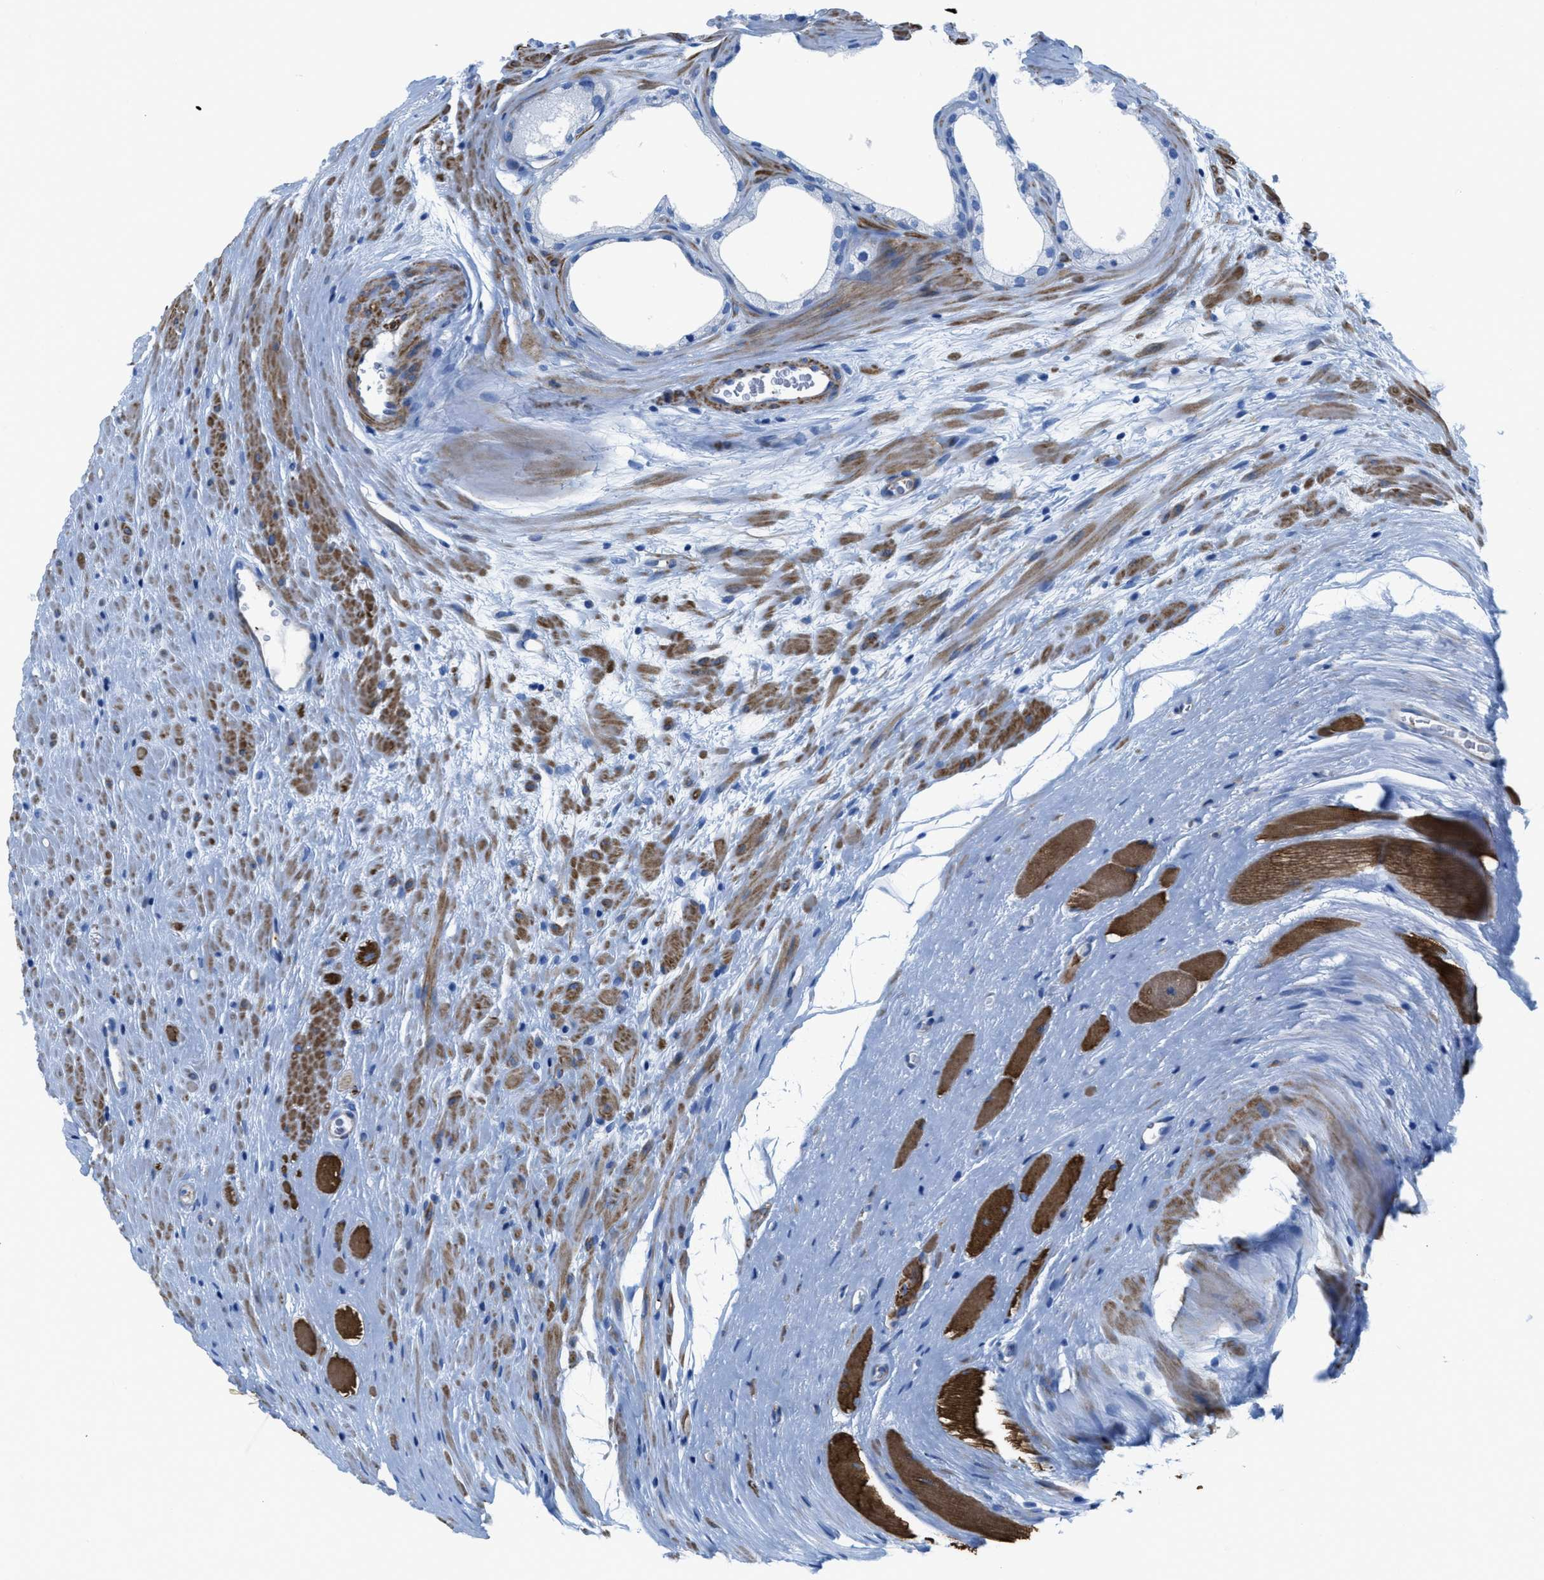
{"staining": {"intensity": "negative", "quantity": "none", "location": "none"}, "tissue": "prostate cancer", "cell_type": "Tumor cells", "image_type": "cancer", "snomed": [{"axis": "morphology", "description": "Adenocarcinoma, High grade"}, {"axis": "topography", "description": "Prostate"}], "caption": "This is a photomicrograph of immunohistochemistry staining of high-grade adenocarcinoma (prostate), which shows no staining in tumor cells.", "gene": "KCNH7", "patient": {"sex": "male", "age": 71}}